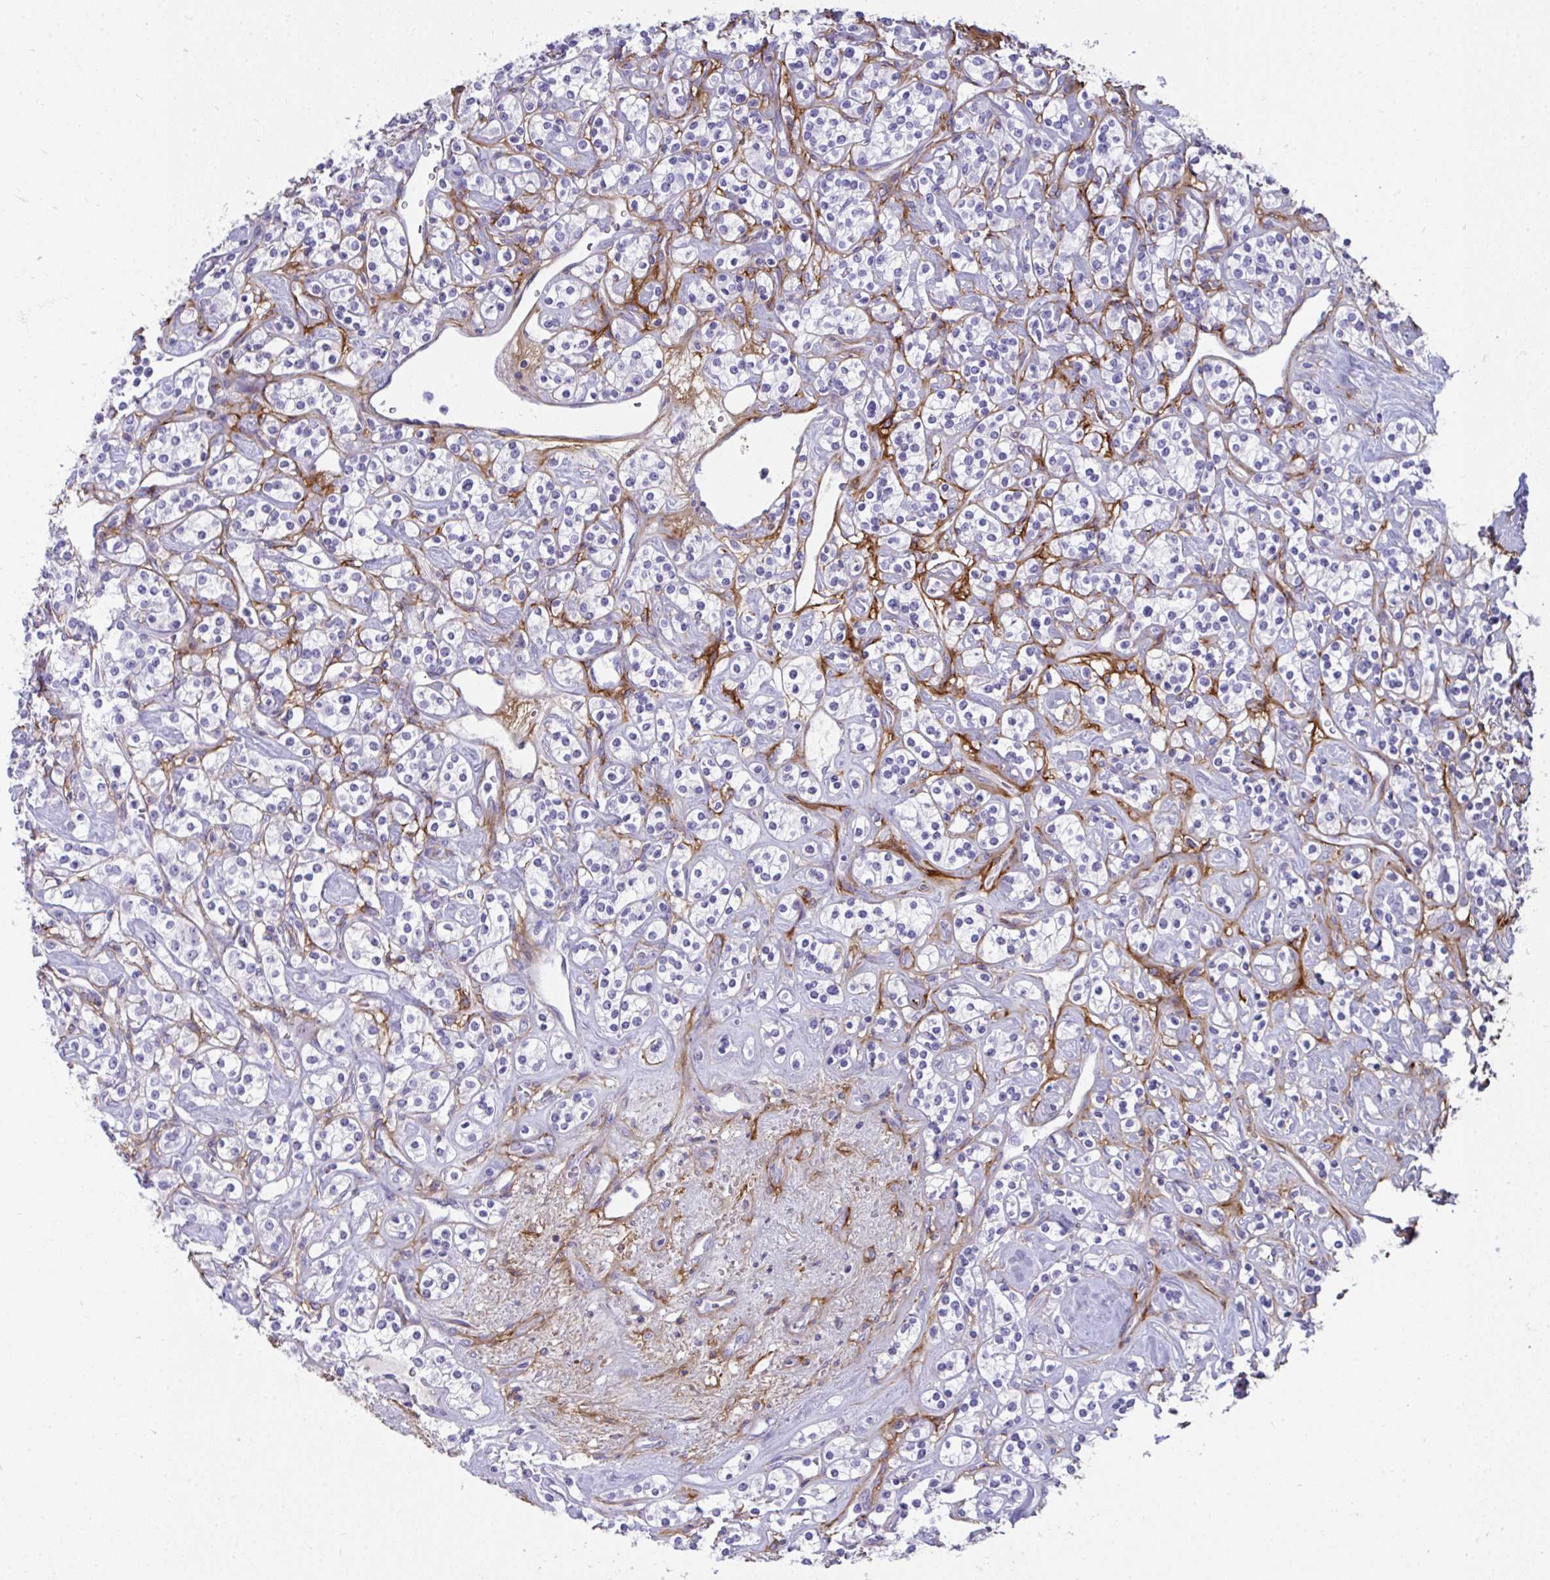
{"staining": {"intensity": "negative", "quantity": "none", "location": "none"}, "tissue": "renal cancer", "cell_type": "Tumor cells", "image_type": "cancer", "snomed": [{"axis": "morphology", "description": "Adenocarcinoma, NOS"}, {"axis": "topography", "description": "Kidney"}], "caption": "Immunohistochemistry (IHC) histopathology image of neoplastic tissue: human adenocarcinoma (renal) stained with DAB (3,3'-diaminobenzidine) displays no significant protein expression in tumor cells.", "gene": "LHFPL6", "patient": {"sex": "male", "age": 77}}